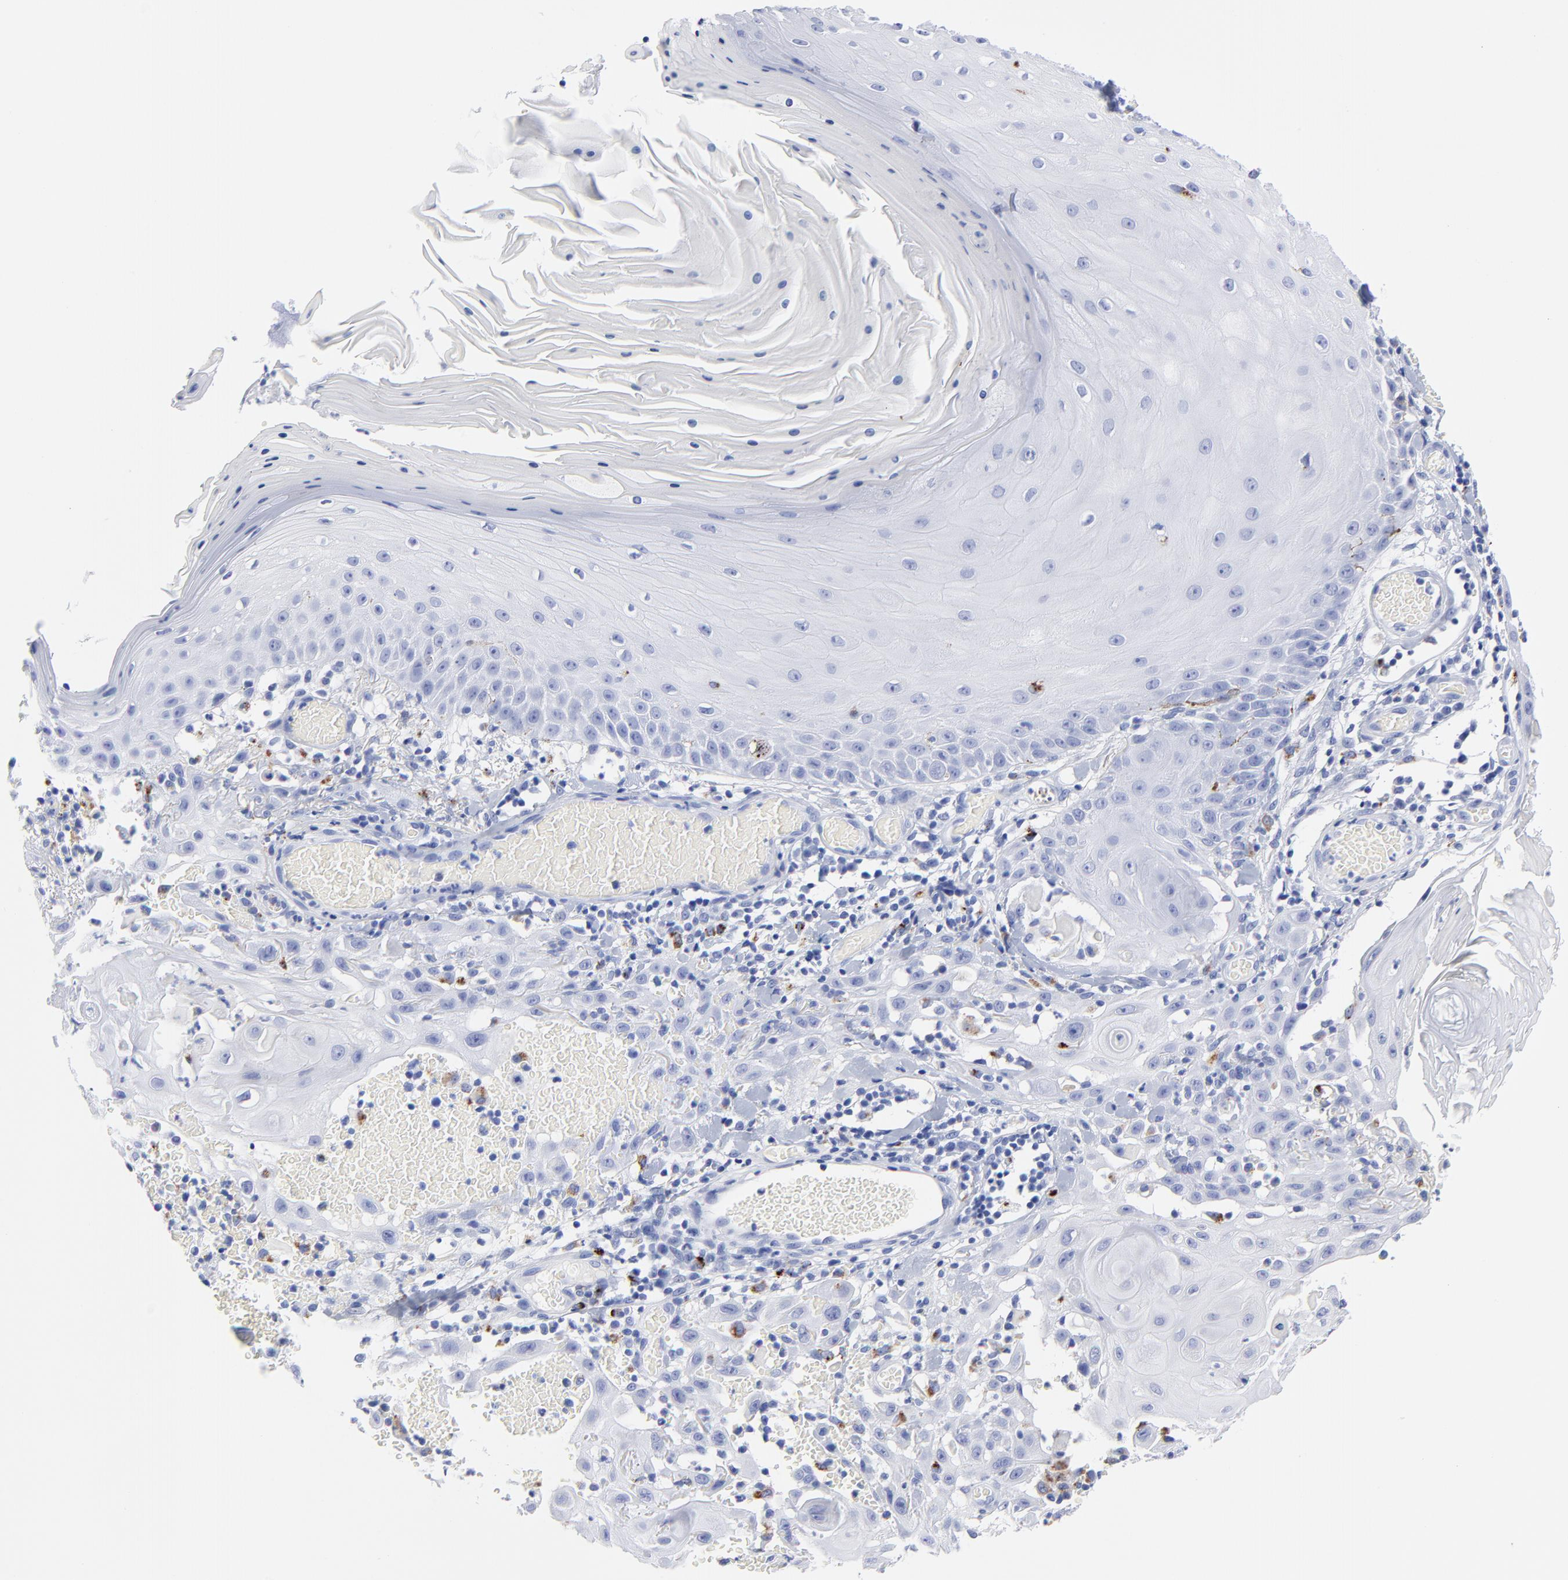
{"staining": {"intensity": "moderate", "quantity": "<25%", "location": "cytoplasmic/membranous"}, "tissue": "skin cancer", "cell_type": "Tumor cells", "image_type": "cancer", "snomed": [{"axis": "morphology", "description": "Squamous cell carcinoma, NOS"}, {"axis": "topography", "description": "Skin"}], "caption": "Skin cancer (squamous cell carcinoma) stained with immunohistochemistry reveals moderate cytoplasmic/membranous staining in about <25% of tumor cells.", "gene": "CPVL", "patient": {"sex": "male", "age": 24}}